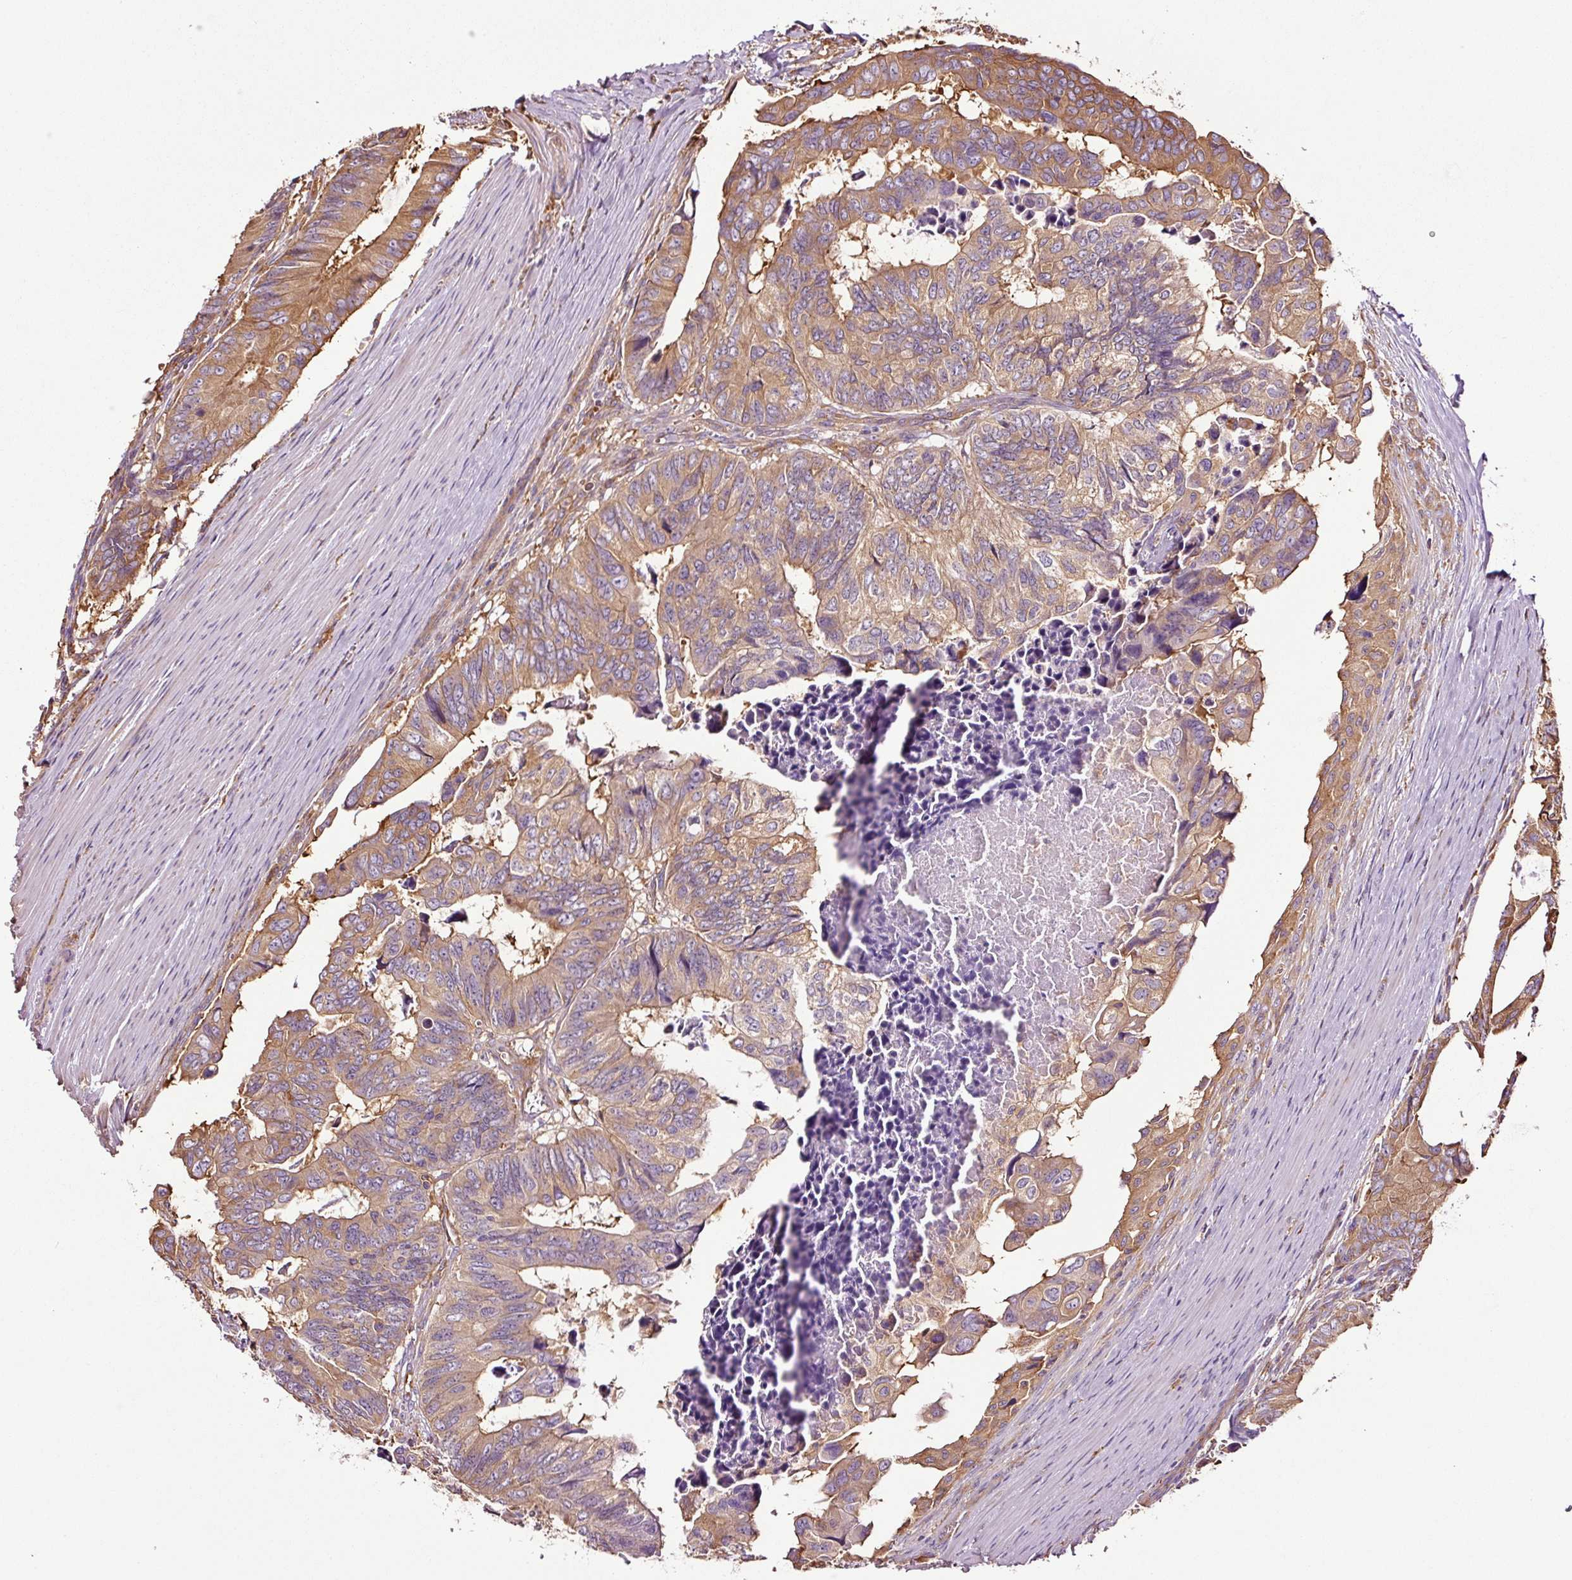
{"staining": {"intensity": "moderate", "quantity": ">75%", "location": "cytoplasmic/membranous"}, "tissue": "colorectal cancer", "cell_type": "Tumor cells", "image_type": "cancer", "snomed": [{"axis": "morphology", "description": "Adenocarcinoma, NOS"}, {"axis": "topography", "description": "Colon"}], "caption": "Protein analysis of colorectal cancer tissue shows moderate cytoplasmic/membranous expression in approximately >75% of tumor cells.", "gene": "METAP1", "patient": {"sex": "male", "age": 85}}